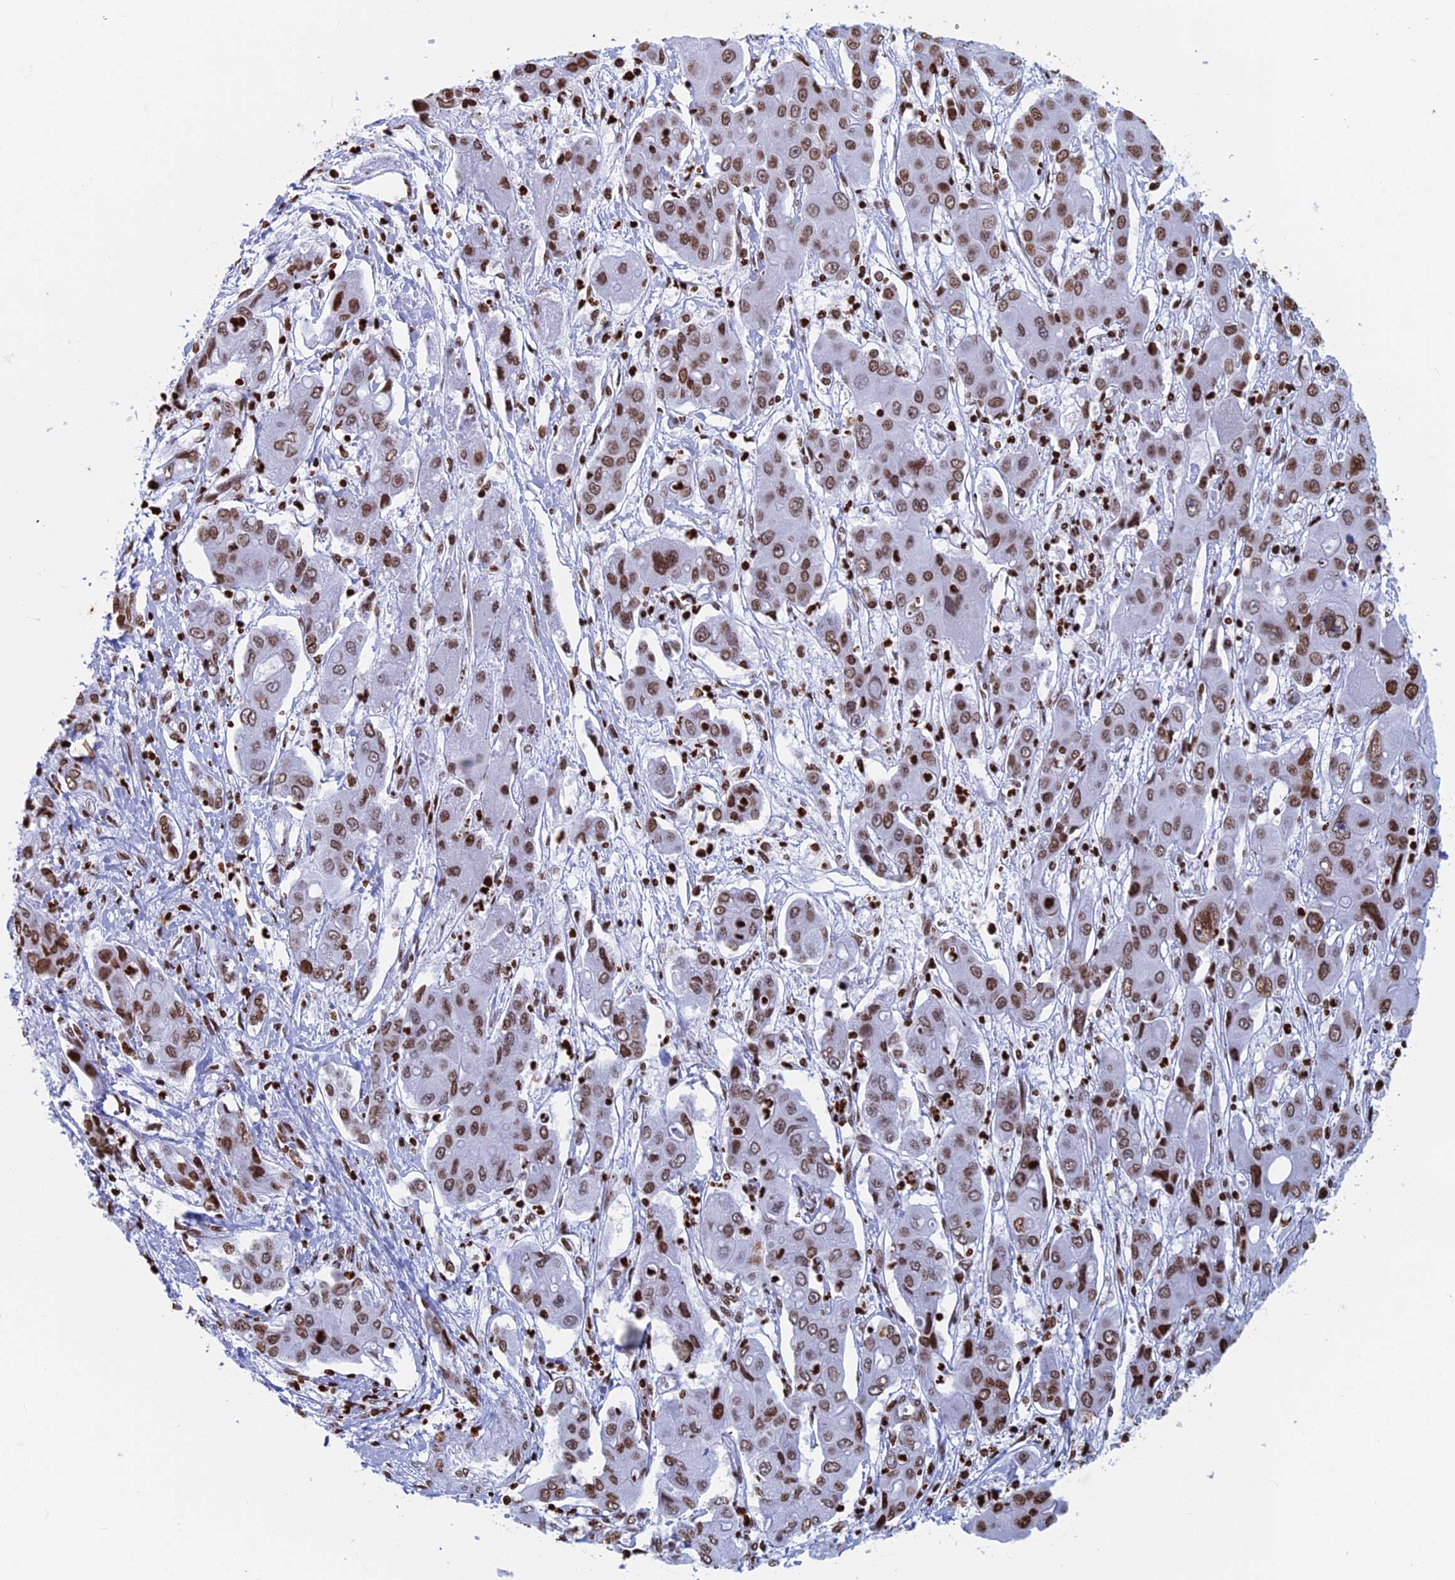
{"staining": {"intensity": "moderate", "quantity": ">75%", "location": "nuclear"}, "tissue": "liver cancer", "cell_type": "Tumor cells", "image_type": "cancer", "snomed": [{"axis": "morphology", "description": "Cholangiocarcinoma"}, {"axis": "topography", "description": "Liver"}], "caption": "About >75% of tumor cells in human liver cancer (cholangiocarcinoma) display moderate nuclear protein staining as visualized by brown immunohistochemical staining.", "gene": "APOBEC3A", "patient": {"sex": "male", "age": 67}}